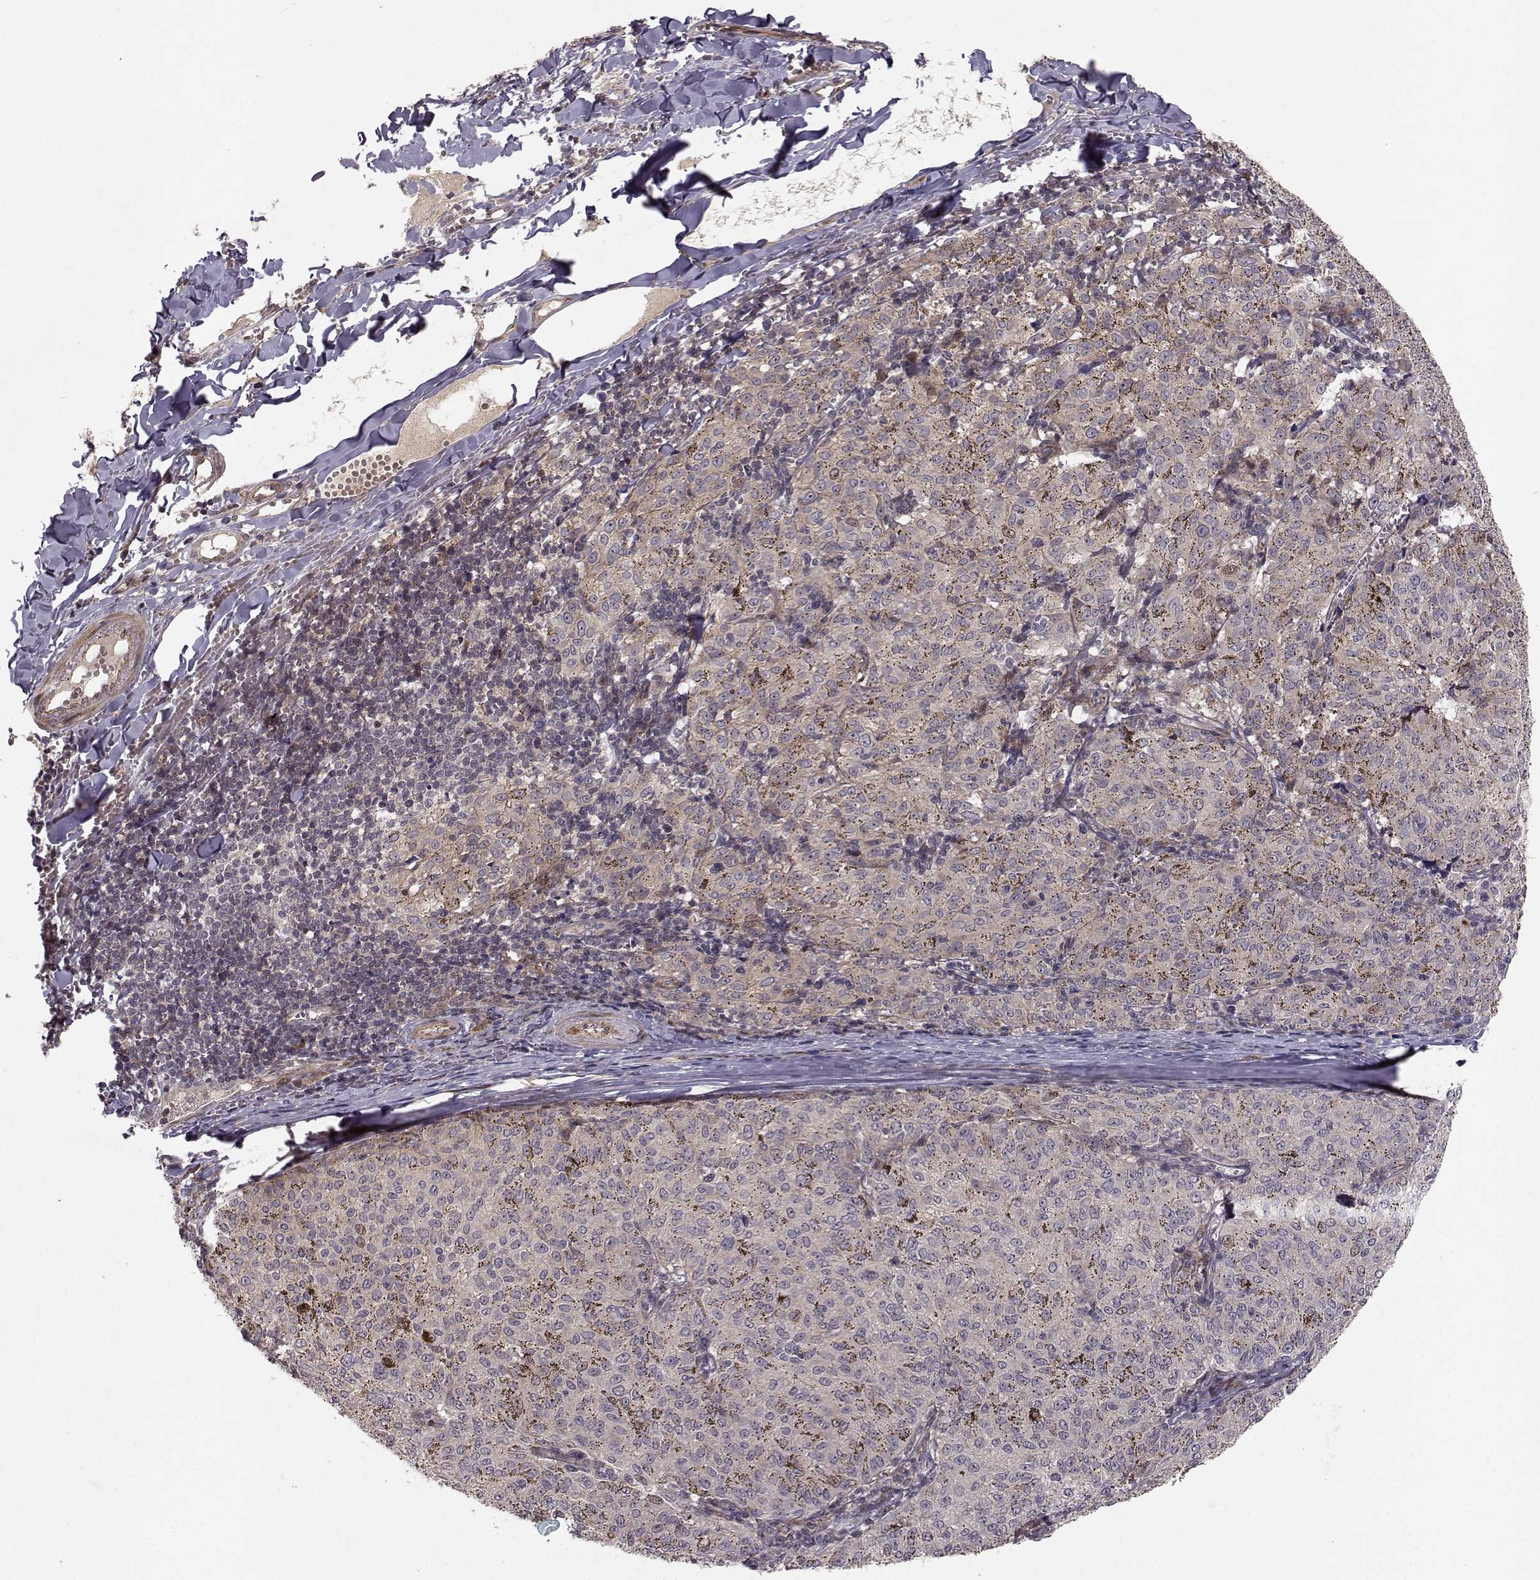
{"staining": {"intensity": "weak", "quantity": "<25%", "location": "cytoplasmic/membranous"}, "tissue": "melanoma", "cell_type": "Tumor cells", "image_type": "cancer", "snomed": [{"axis": "morphology", "description": "Malignant melanoma, NOS"}, {"axis": "topography", "description": "Skin"}], "caption": "Tumor cells are negative for protein expression in human malignant melanoma.", "gene": "APC", "patient": {"sex": "female", "age": 72}}